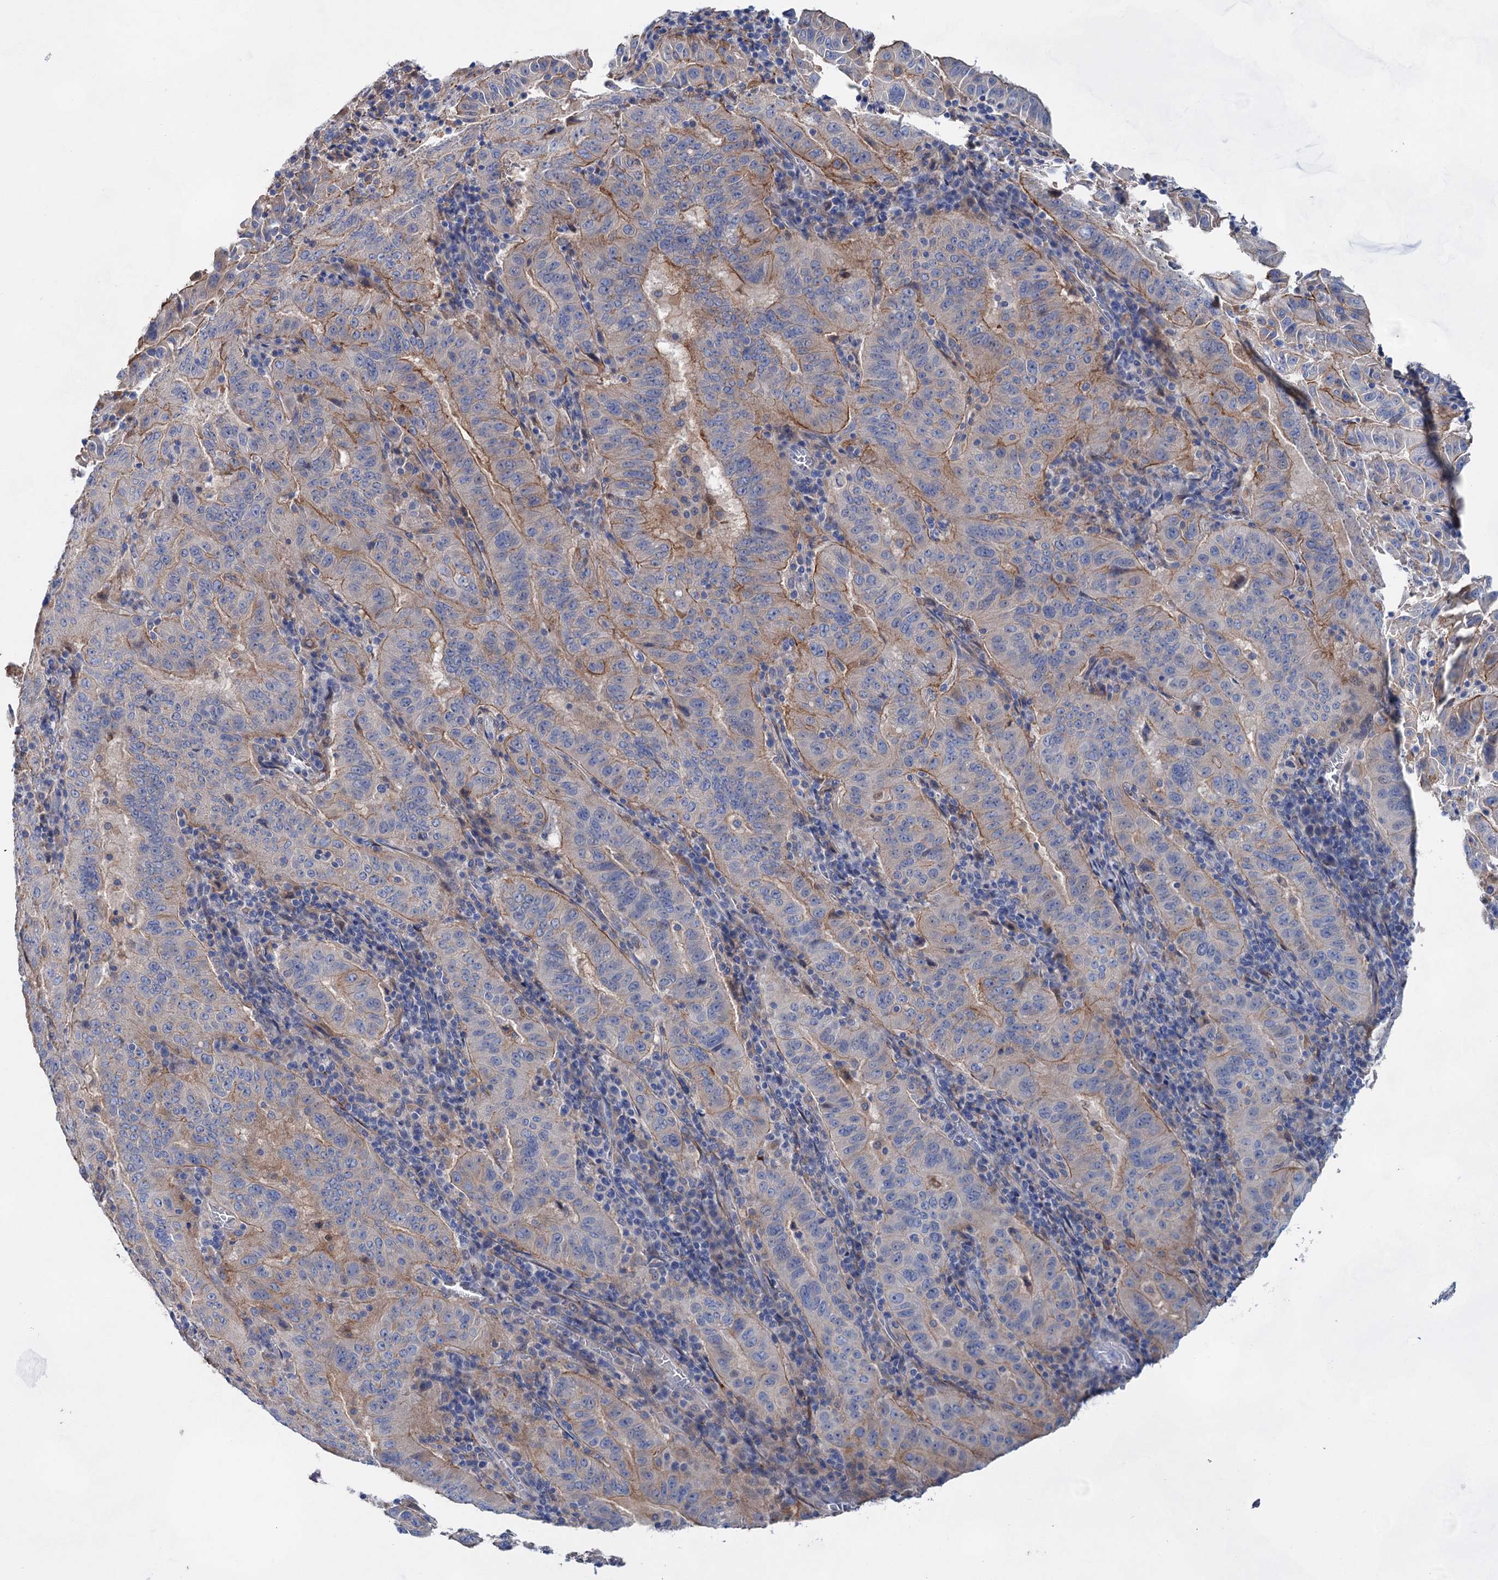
{"staining": {"intensity": "moderate", "quantity": "<25%", "location": "cytoplasmic/membranous"}, "tissue": "pancreatic cancer", "cell_type": "Tumor cells", "image_type": "cancer", "snomed": [{"axis": "morphology", "description": "Adenocarcinoma, NOS"}, {"axis": "topography", "description": "Pancreas"}], "caption": "DAB (3,3'-diaminobenzidine) immunohistochemical staining of pancreatic adenocarcinoma demonstrates moderate cytoplasmic/membranous protein staining in about <25% of tumor cells. The protein is shown in brown color, while the nuclei are stained blue.", "gene": "GPR155", "patient": {"sex": "male", "age": 63}}